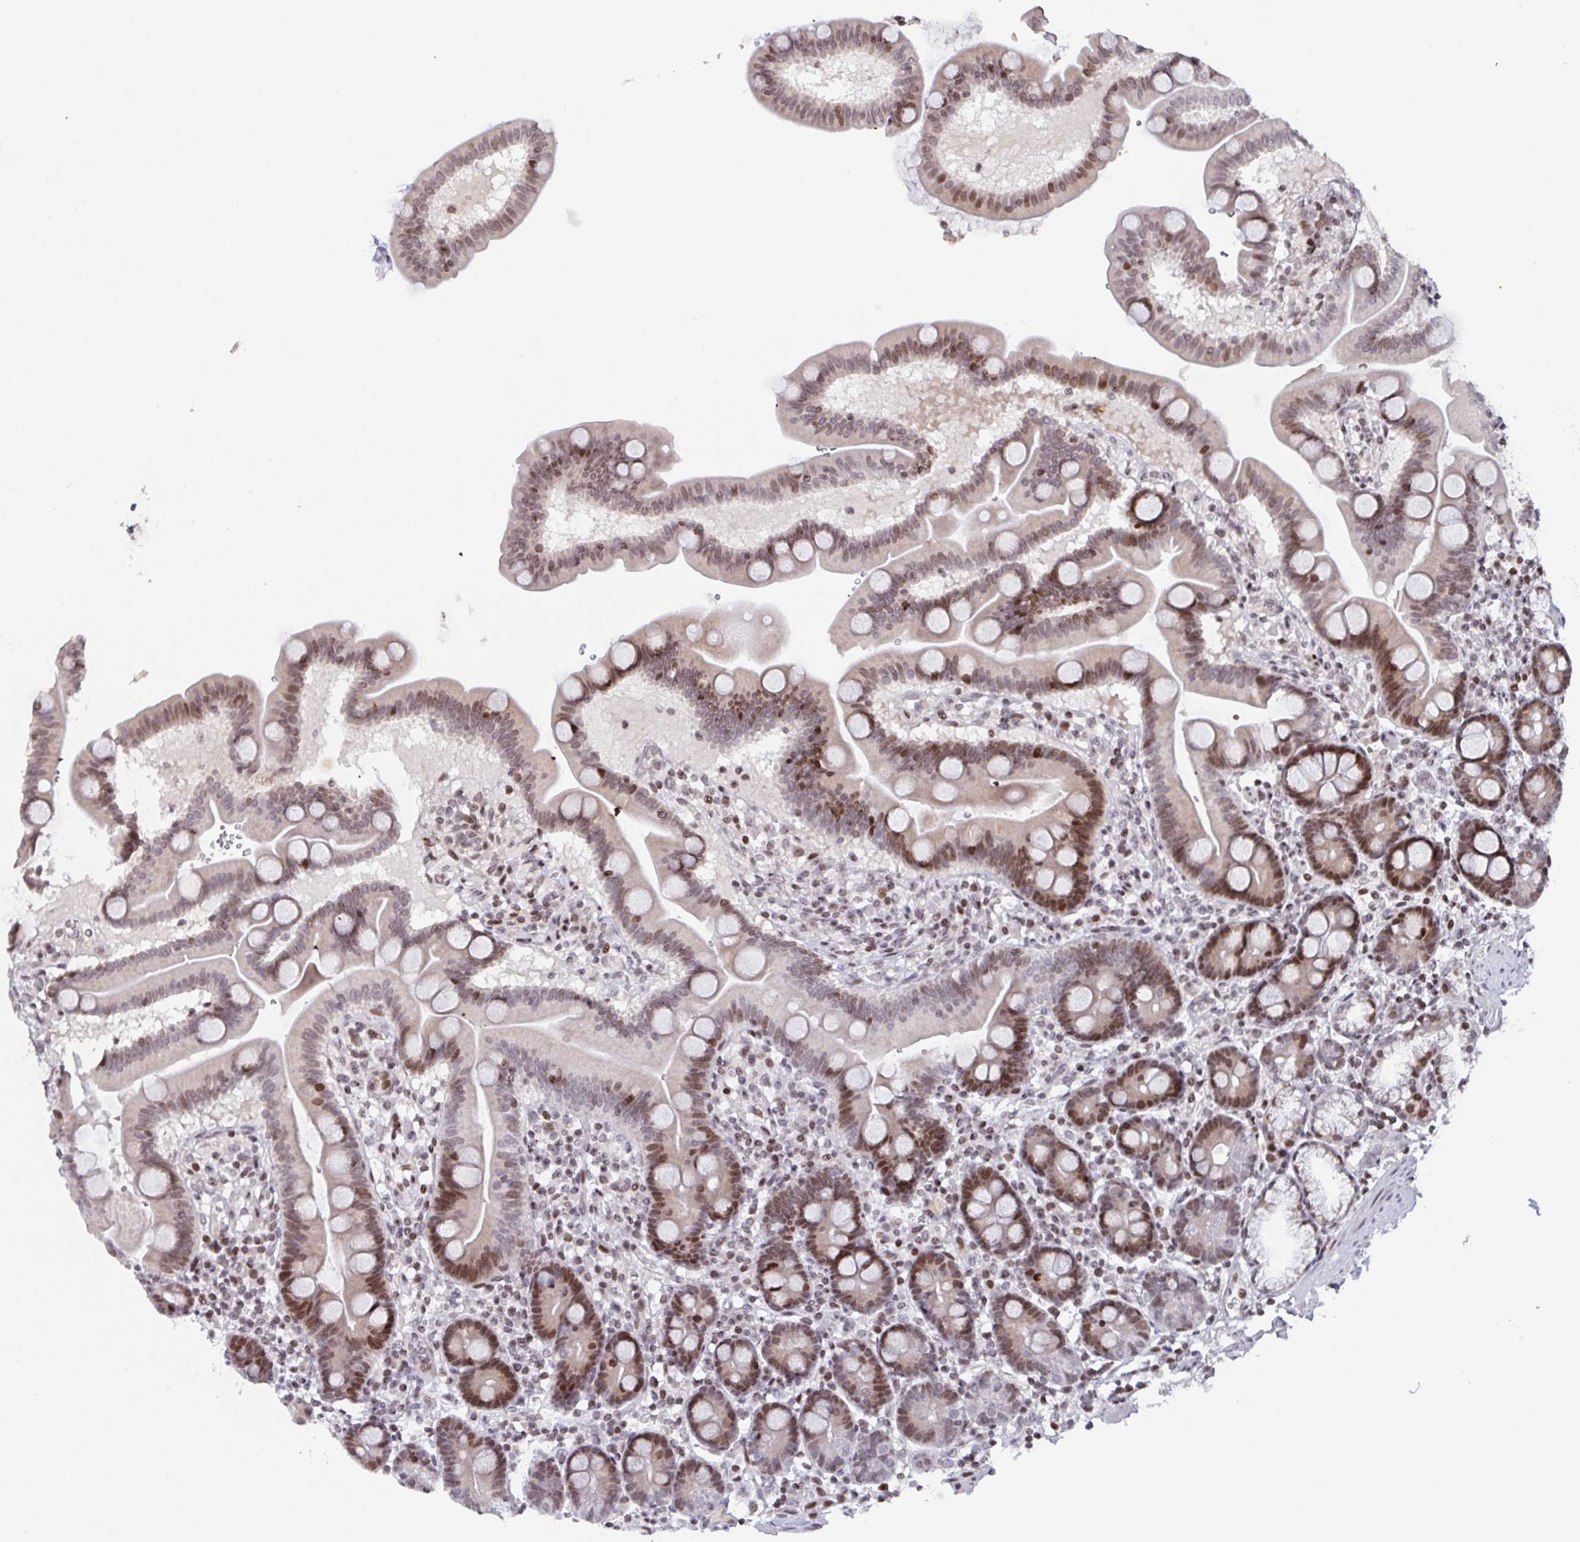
{"staining": {"intensity": "moderate", "quantity": "25%-75%", "location": "nuclear"}, "tissue": "duodenum", "cell_type": "Glandular cells", "image_type": "normal", "snomed": [{"axis": "morphology", "description": "Normal tissue, NOS"}, {"axis": "topography", "description": "Duodenum"}], "caption": "Protein expression by IHC displays moderate nuclear positivity in approximately 25%-75% of glandular cells in benign duodenum. (IHC, brightfield microscopy, high magnification).", "gene": "PCDHB8", "patient": {"sex": "male", "age": 59}}